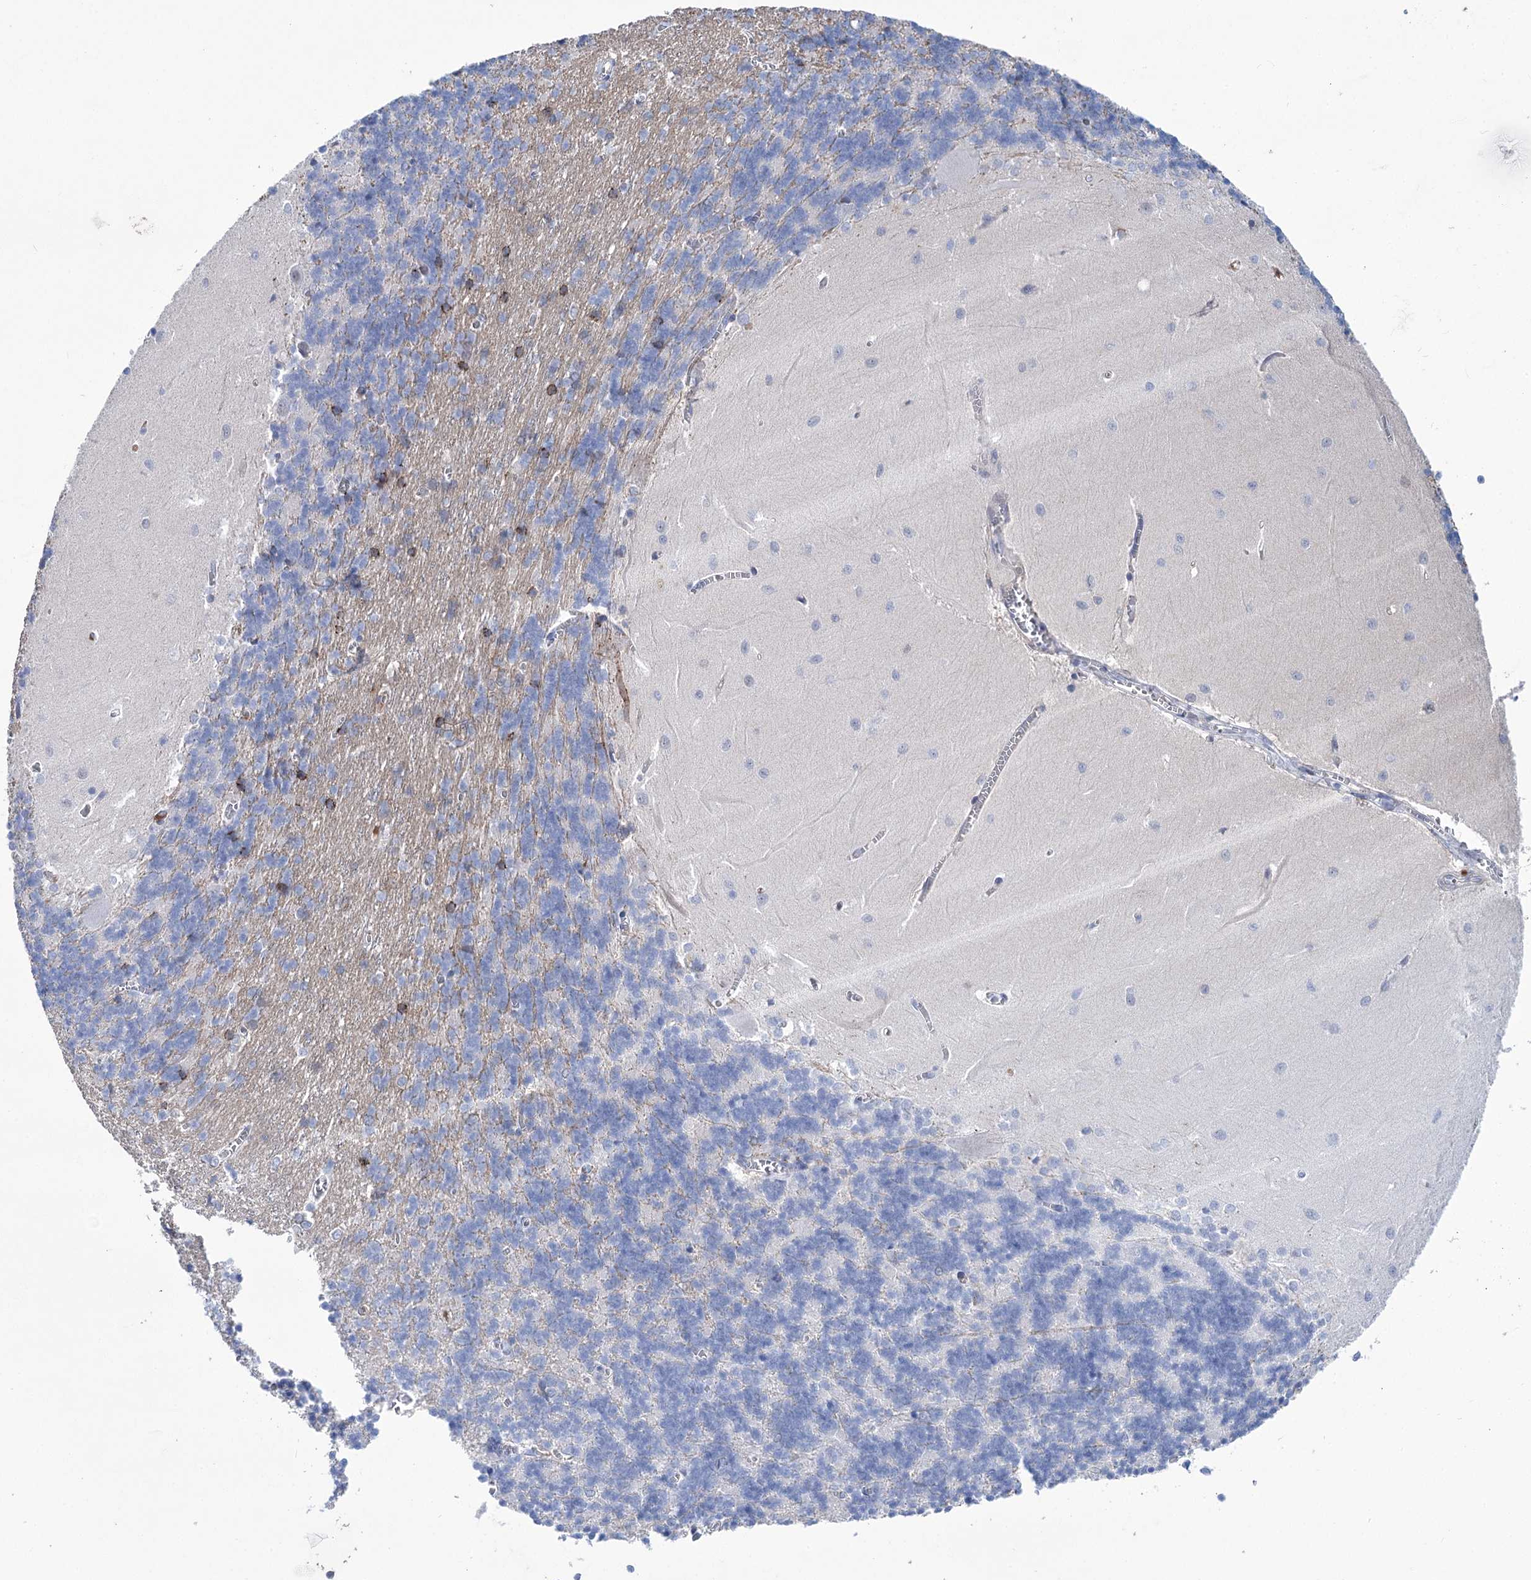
{"staining": {"intensity": "negative", "quantity": "none", "location": "none"}, "tissue": "cerebellum", "cell_type": "Cells in granular layer", "image_type": "normal", "snomed": [{"axis": "morphology", "description": "Normal tissue, NOS"}, {"axis": "topography", "description": "Cerebellum"}], "caption": "IHC histopathology image of normal cerebellum: cerebellum stained with DAB (3,3'-diaminobenzidine) shows no significant protein staining in cells in granular layer. (Immunohistochemistry, brightfield microscopy, high magnification).", "gene": "CEP164", "patient": {"sex": "male", "age": 37}}